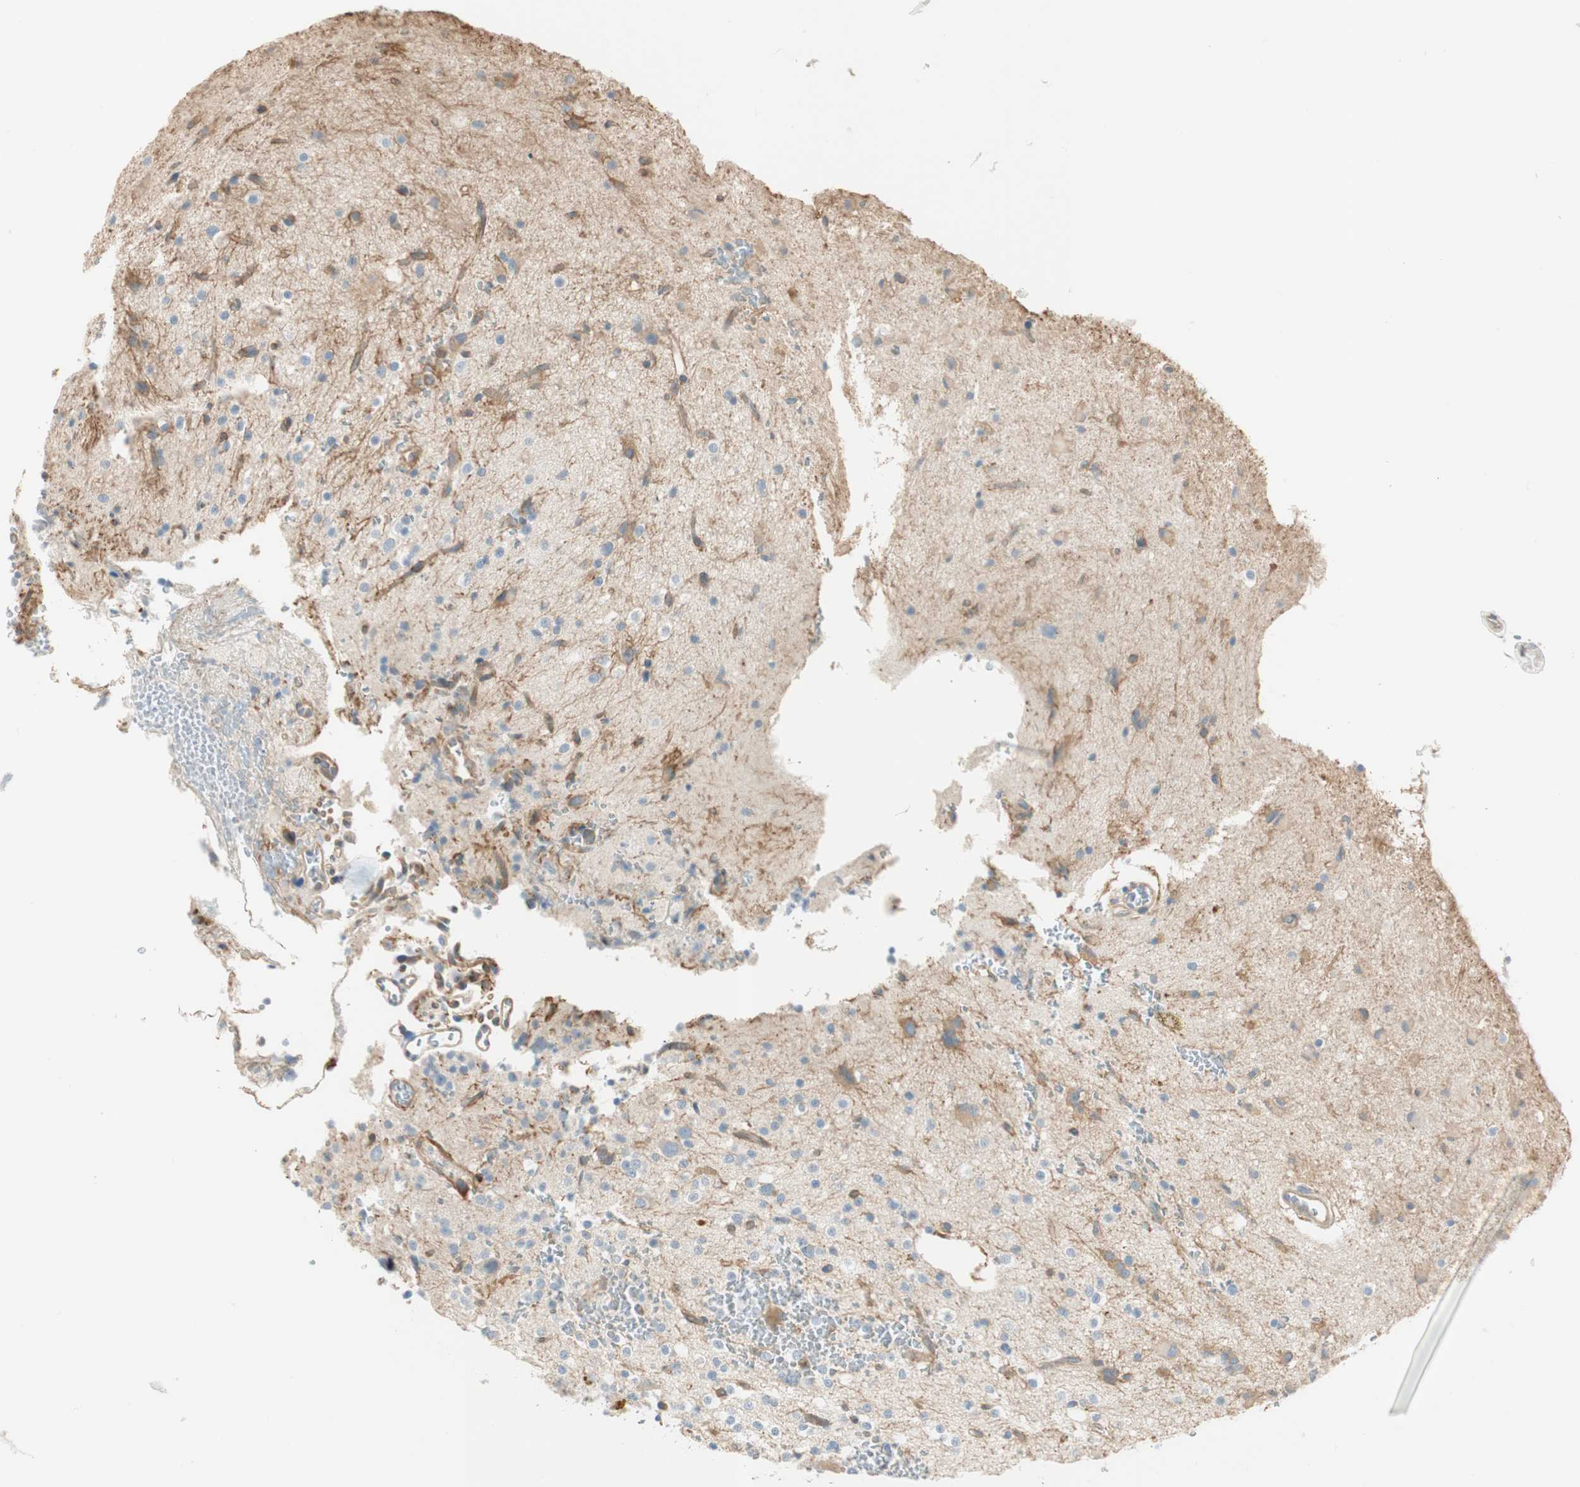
{"staining": {"intensity": "negative", "quantity": "none", "location": "none"}, "tissue": "glioma", "cell_type": "Tumor cells", "image_type": "cancer", "snomed": [{"axis": "morphology", "description": "Glioma, malignant, High grade"}, {"axis": "topography", "description": "Brain"}], "caption": "Tumor cells are negative for brown protein staining in malignant high-grade glioma.", "gene": "CDK3", "patient": {"sex": "male", "age": 47}}